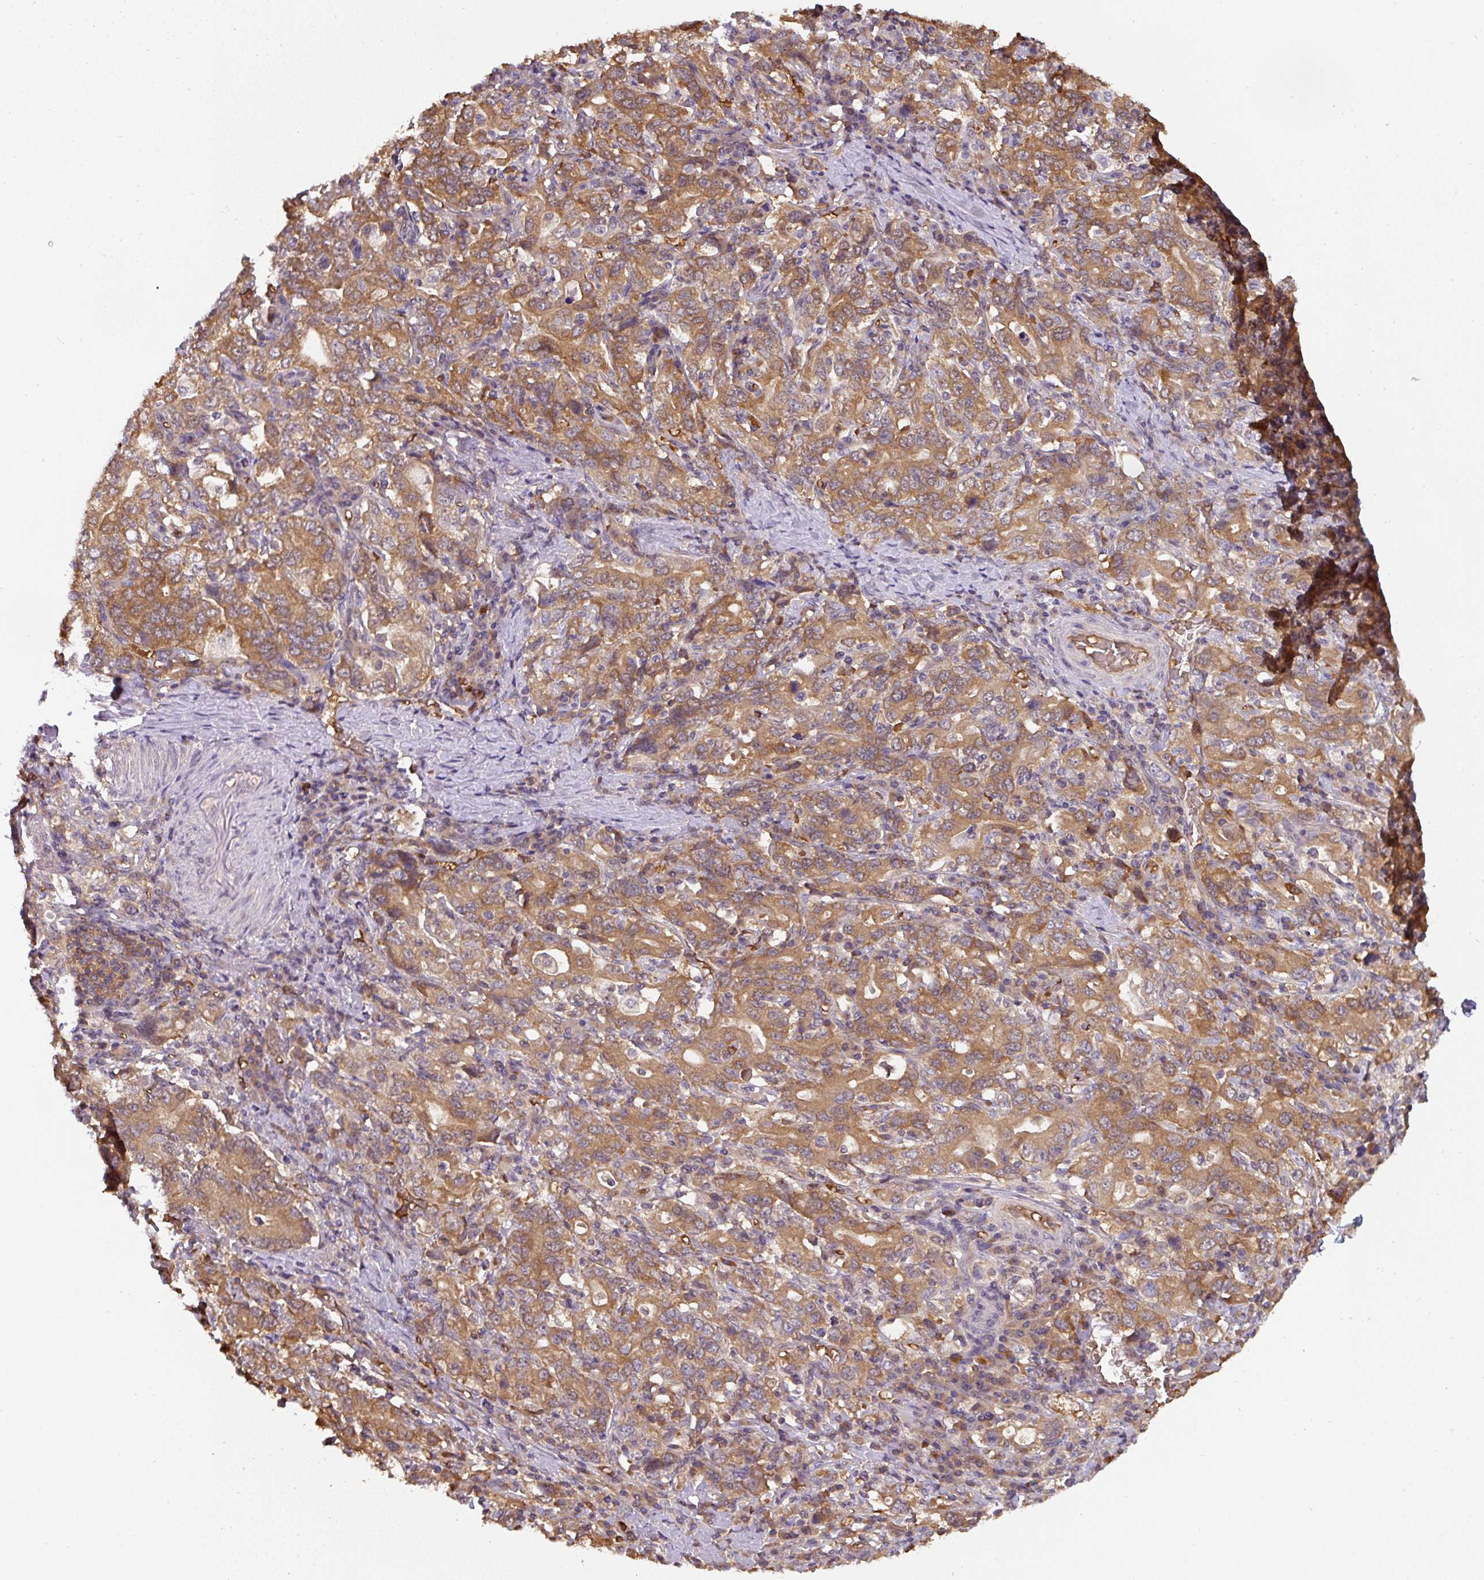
{"staining": {"intensity": "moderate", "quantity": ">75%", "location": "cytoplasmic/membranous"}, "tissue": "stomach cancer", "cell_type": "Tumor cells", "image_type": "cancer", "snomed": [{"axis": "morphology", "description": "Adenocarcinoma, NOS"}, {"axis": "topography", "description": "Stomach, upper"}, {"axis": "topography", "description": "Stomach"}], "caption": "Immunohistochemistry (DAB) staining of human stomach cancer displays moderate cytoplasmic/membranous protein staining in approximately >75% of tumor cells.", "gene": "ST13", "patient": {"sex": "male", "age": 62}}